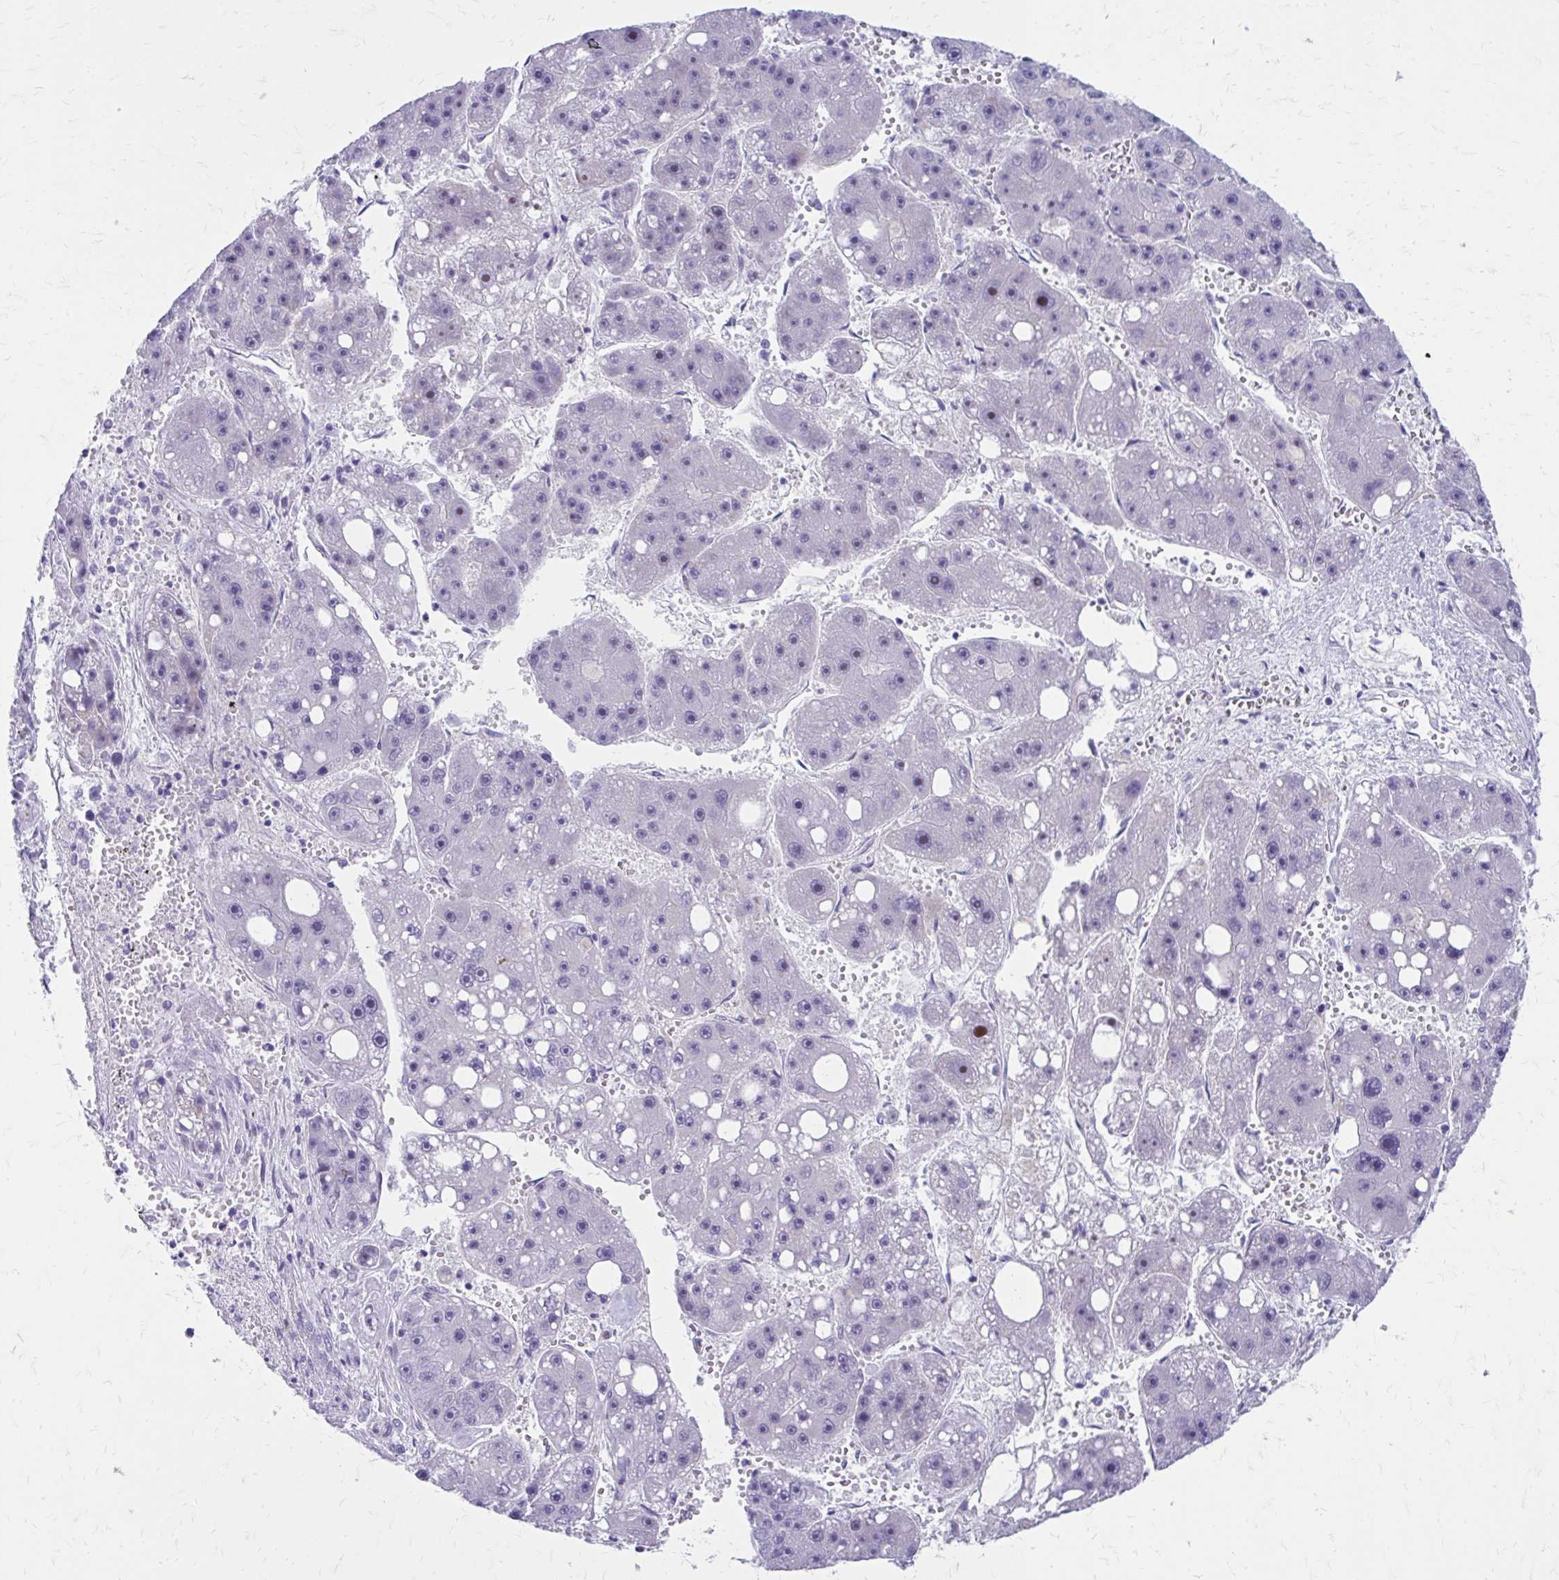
{"staining": {"intensity": "negative", "quantity": "none", "location": "none"}, "tissue": "liver cancer", "cell_type": "Tumor cells", "image_type": "cancer", "snomed": [{"axis": "morphology", "description": "Carcinoma, Hepatocellular, NOS"}, {"axis": "topography", "description": "Liver"}], "caption": "Immunohistochemistry of liver cancer demonstrates no positivity in tumor cells. (DAB immunohistochemistry (IHC), high magnification).", "gene": "LCN15", "patient": {"sex": "female", "age": 61}}